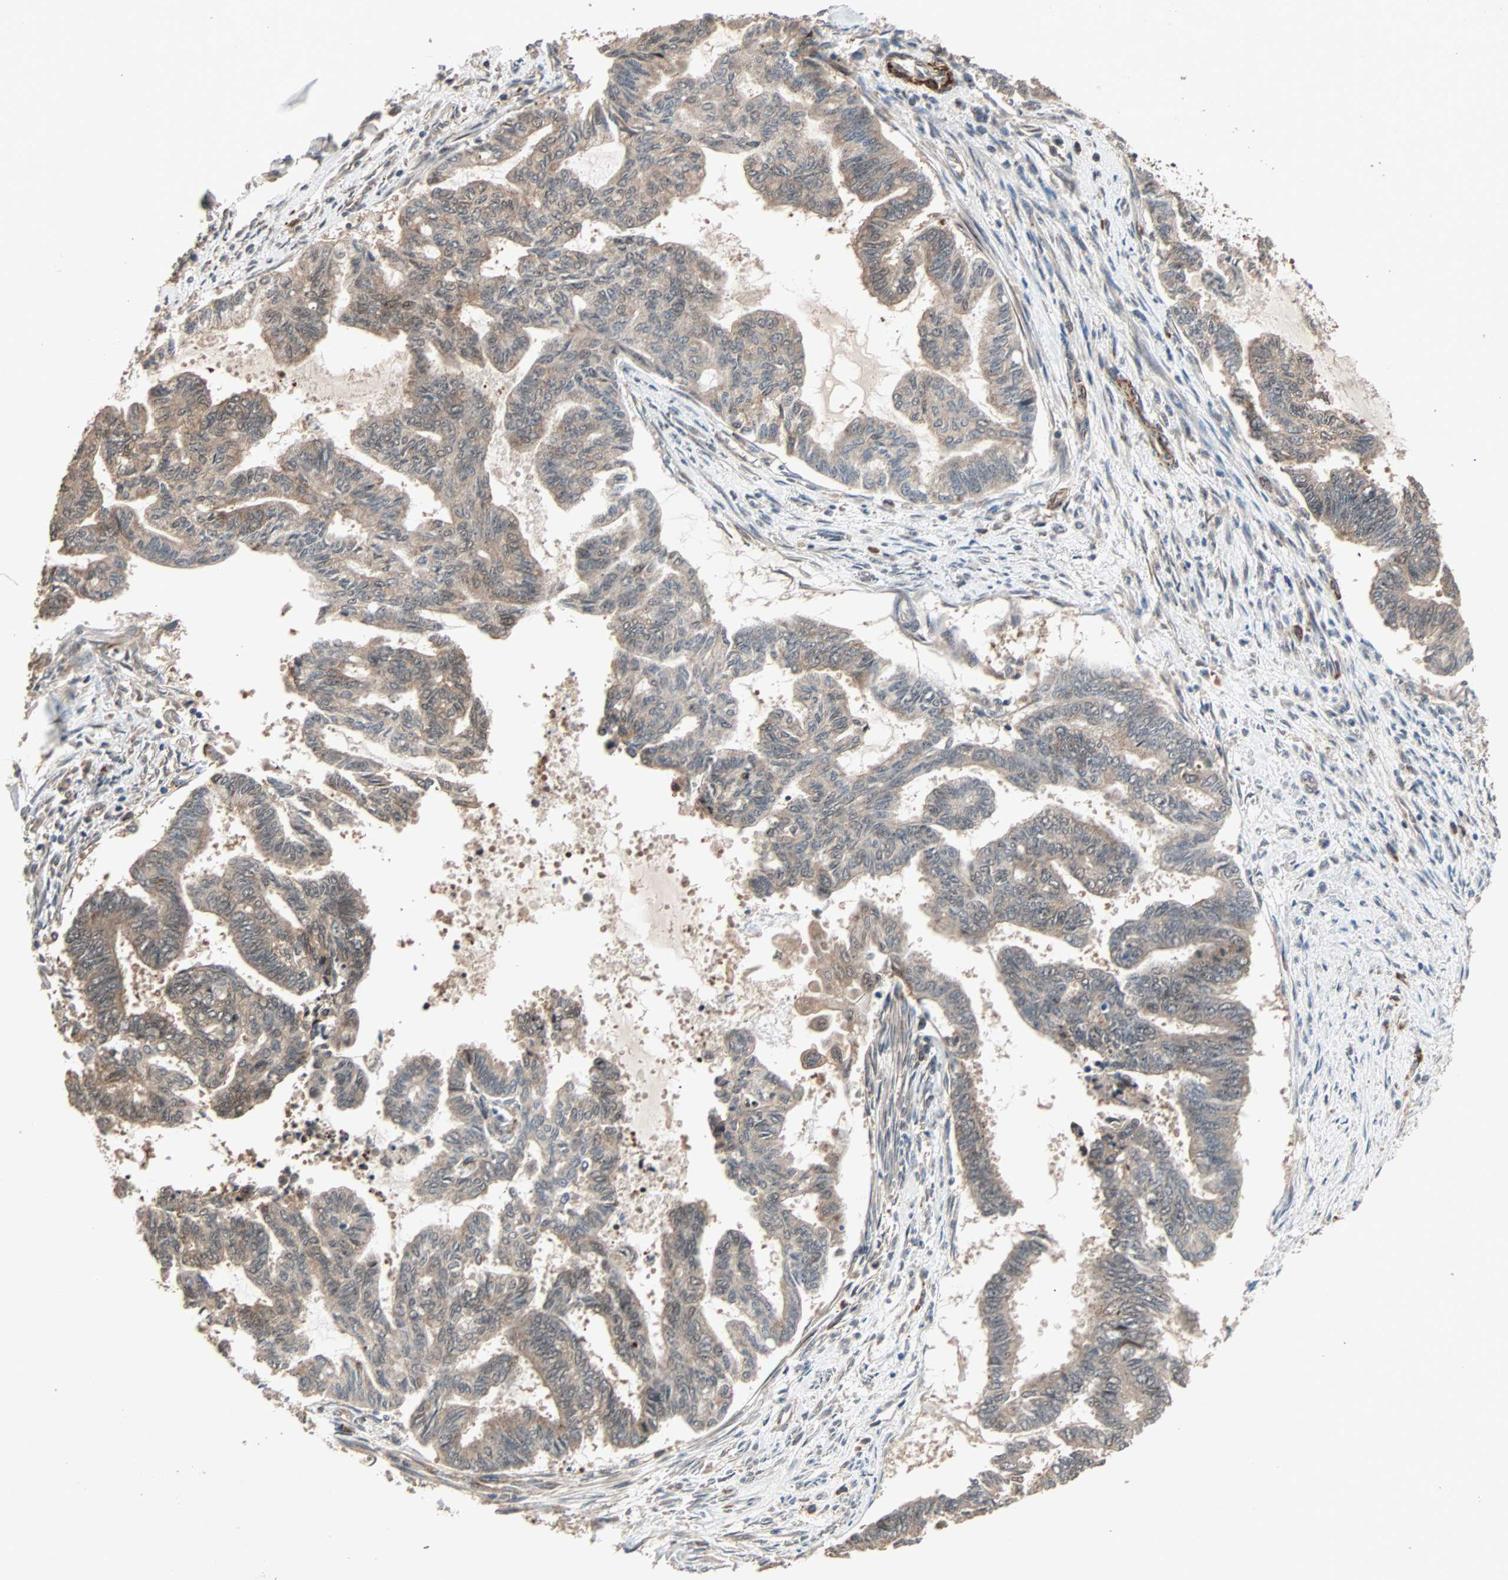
{"staining": {"intensity": "moderate", "quantity": "25%-75%", "location": "cytoplasmic/membranous"}, "tissue": "endometrial cancer", "cell_type": "Tumor cells", "image_type": "cancer", "snomed": [{"axis": "morphology", "description": "Adenocarcinoma, NOS"}, {"axis": "topography", "description": "Endometrium"}], "caption": "Immunohistochemical staining of adenocarcinoma (endometrial) displays medium levels of moderate cytoplasmic/membranous expression in approximately 25%-75% of tumor cells.", "gene": "QSER1", "patient": {"sex": "female", "age": 86}}